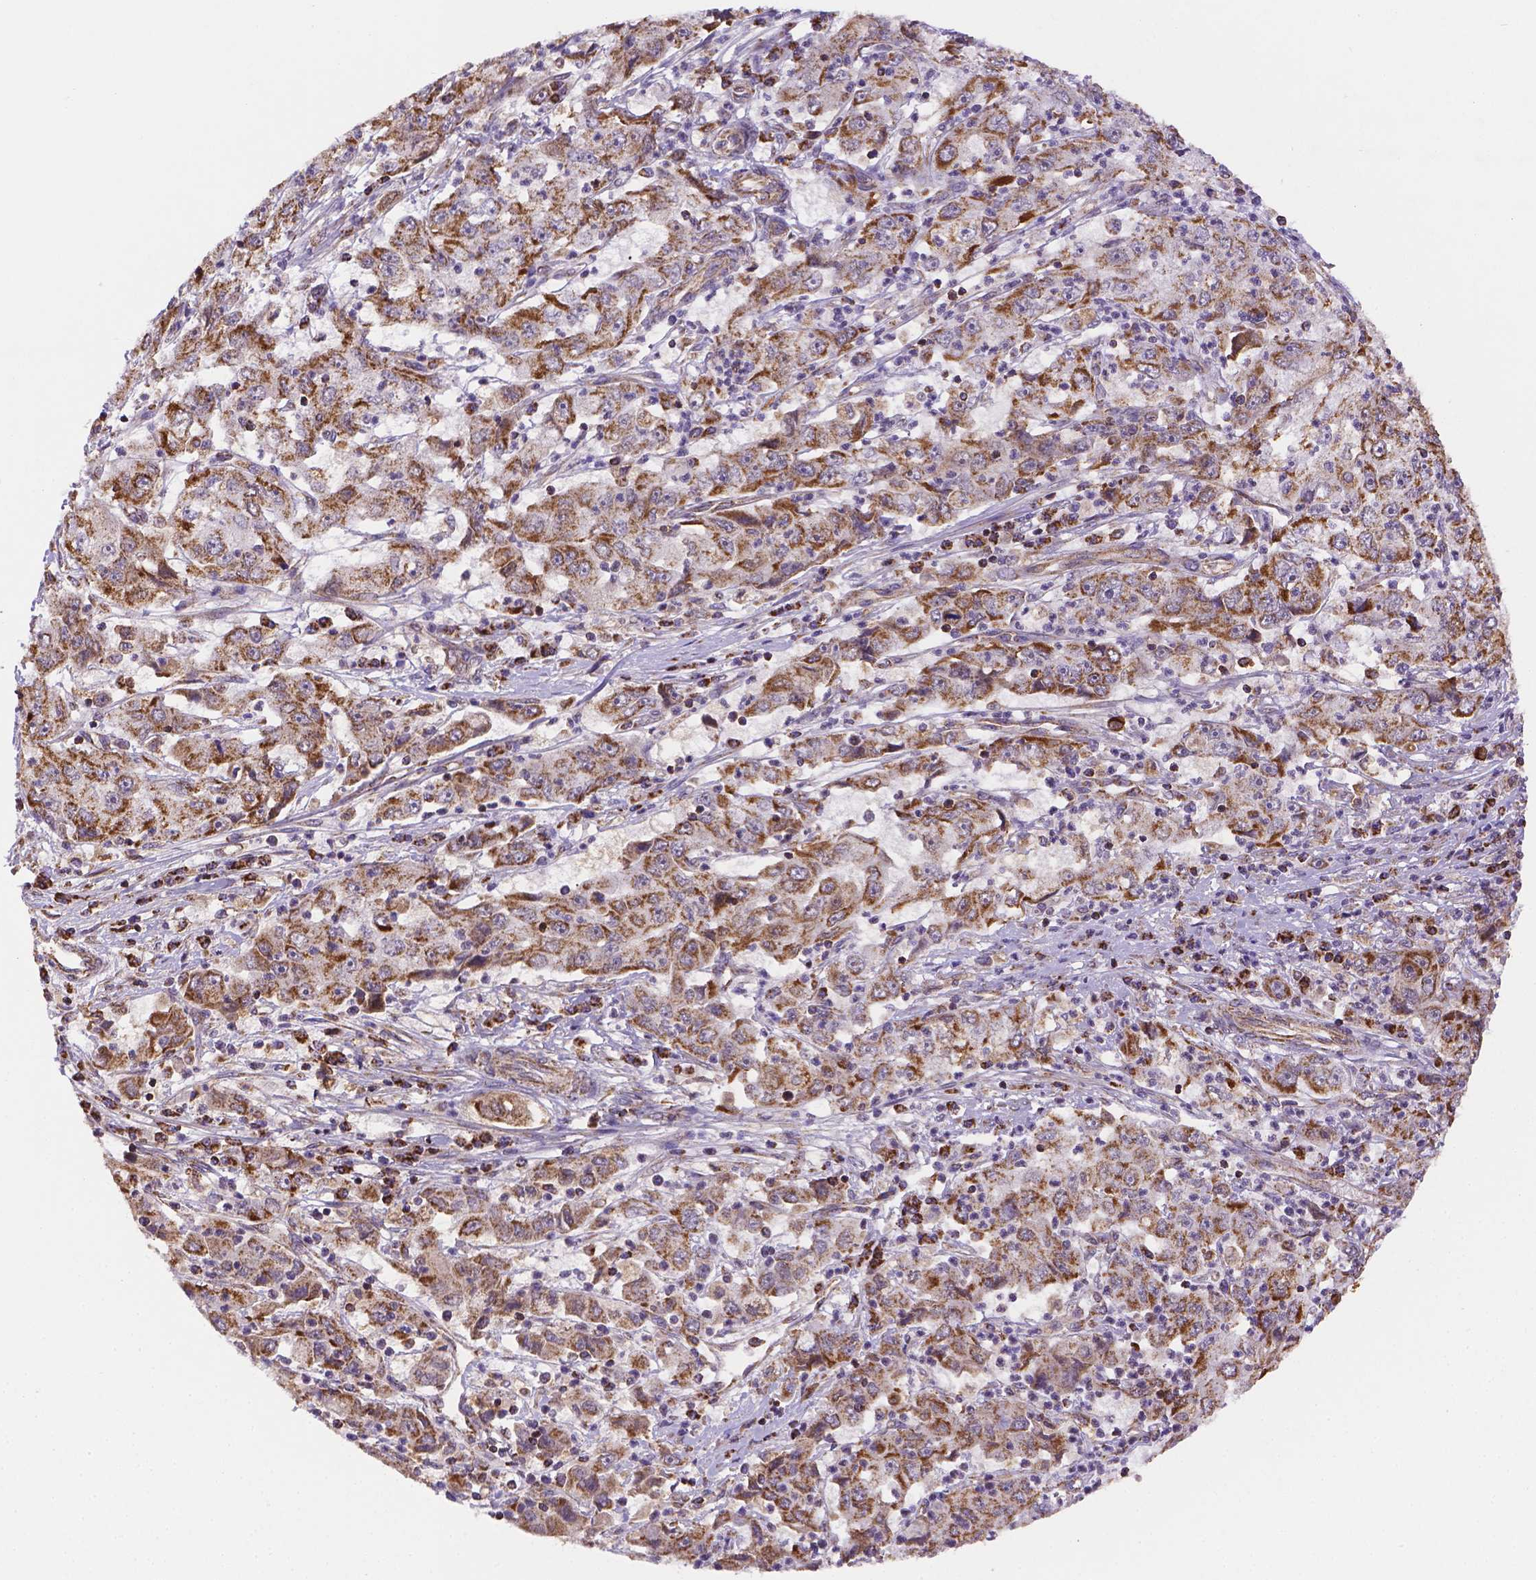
{"staining": {"intensity": "moderate", "quantity": "25%-75%", "location": "cytoplasmic/membranous"}, "tissue": "cervical cancer", "cell_type": "Tumor cells", "image_type": "cancer", "snomed": [{"axis": "morphology", "description": "Squamous cell carcinoma, NOS"}, {"axis": "topography", "description": "Cervix"}], "caption": "The micrograph reveals a brown stain indicating the presence of a protein in the cytoplasmic/membranous of tumor cells in cervical cancer.", "gene": "CYYR1", "patient": {"sex": "female", "age": 36}}